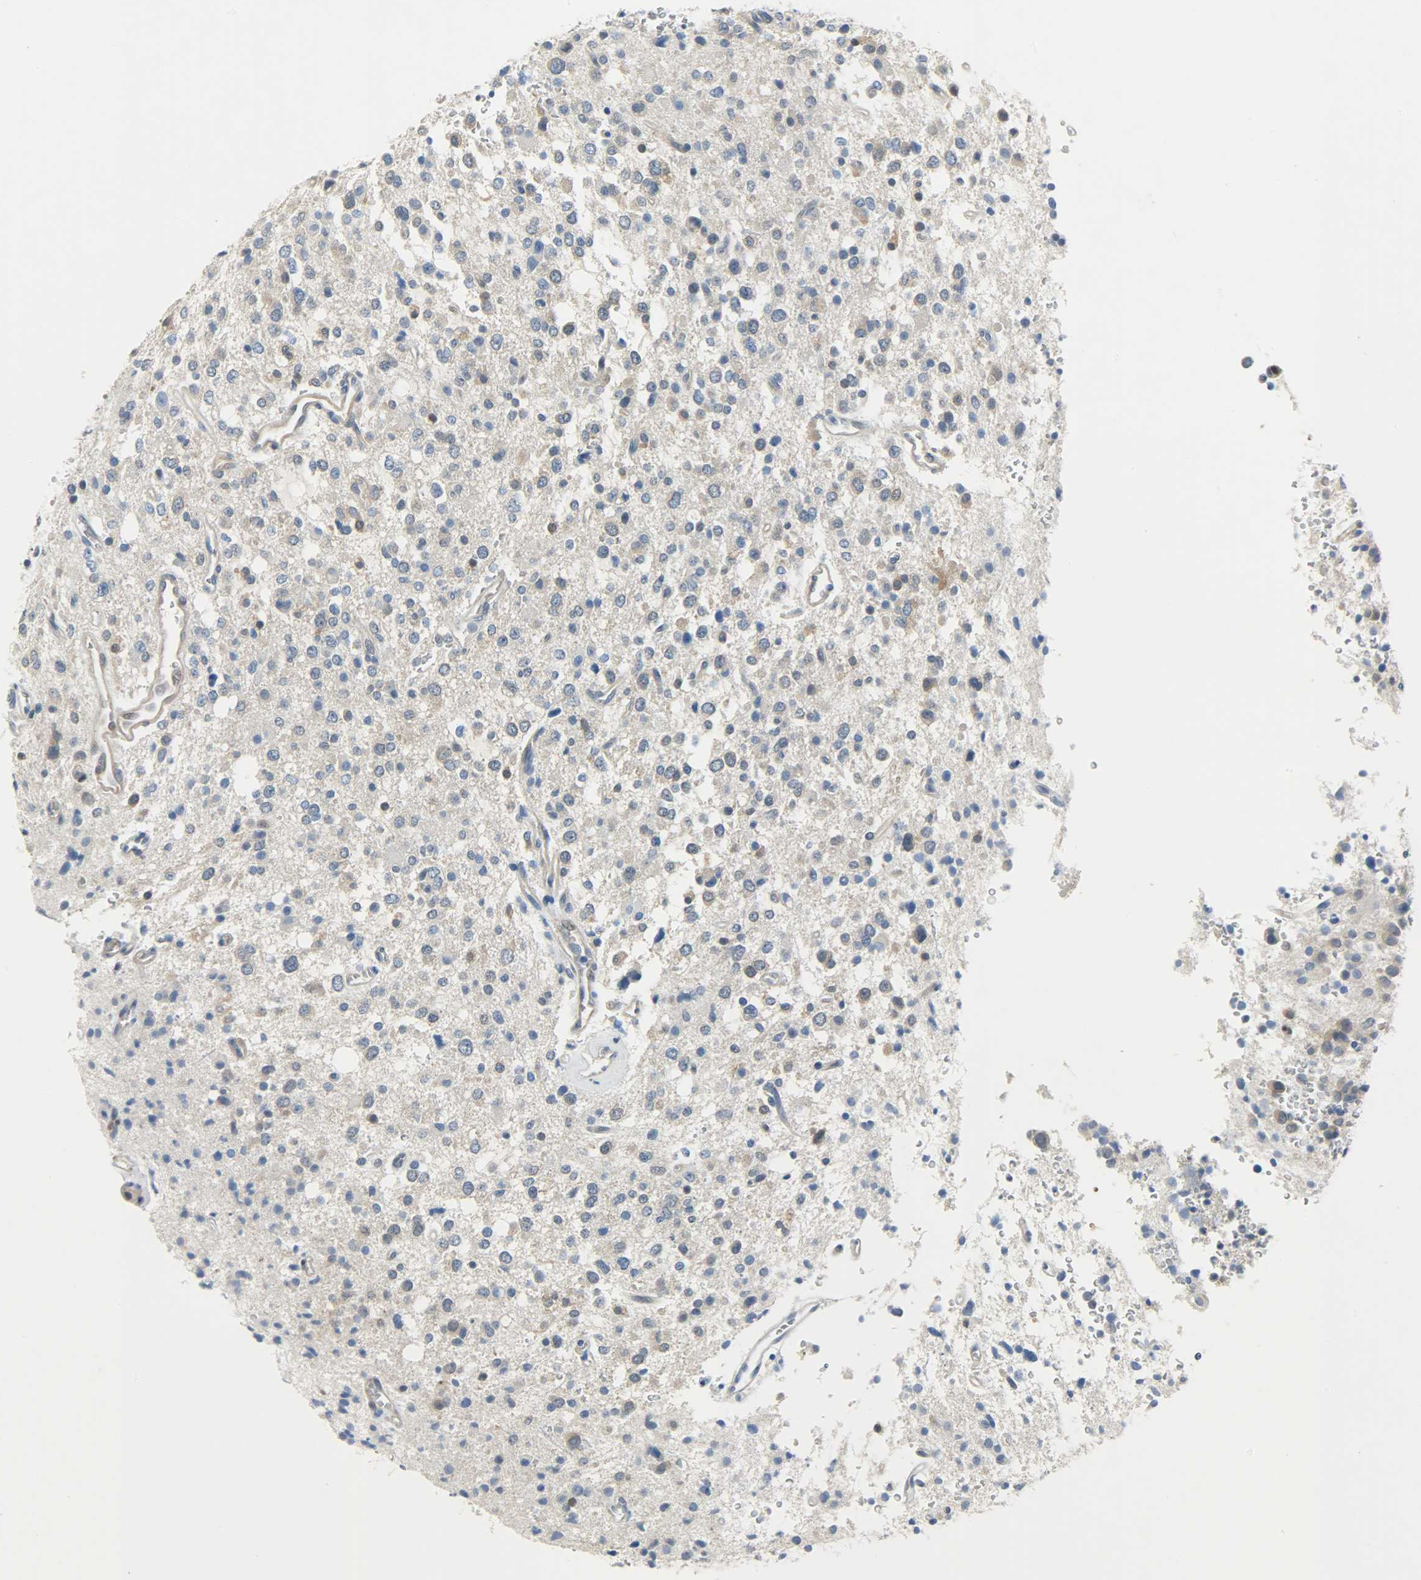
{"staining": {"intensity": "weak", "quantity": "<25%", "location": "cytoplasmic/membranous"}, "tissue": "glioma", "cell_type": "Tumor cells", "image_type": "cancer", "snomed": [{"axis": "morphology", "description": "Glioma, malignant, High grade"}, {"axis": "topography", "description": "Brain"}], "caption": "High power microscopy photomicrograph of an immunohistochemistry (IHC) image of glioma, revealing no significant expression in tumor cells. (DAB immunohistochemistry, high magnification).", "gene": "EIF4EBP1", "patient": {"sex": "male", "age": 47}}